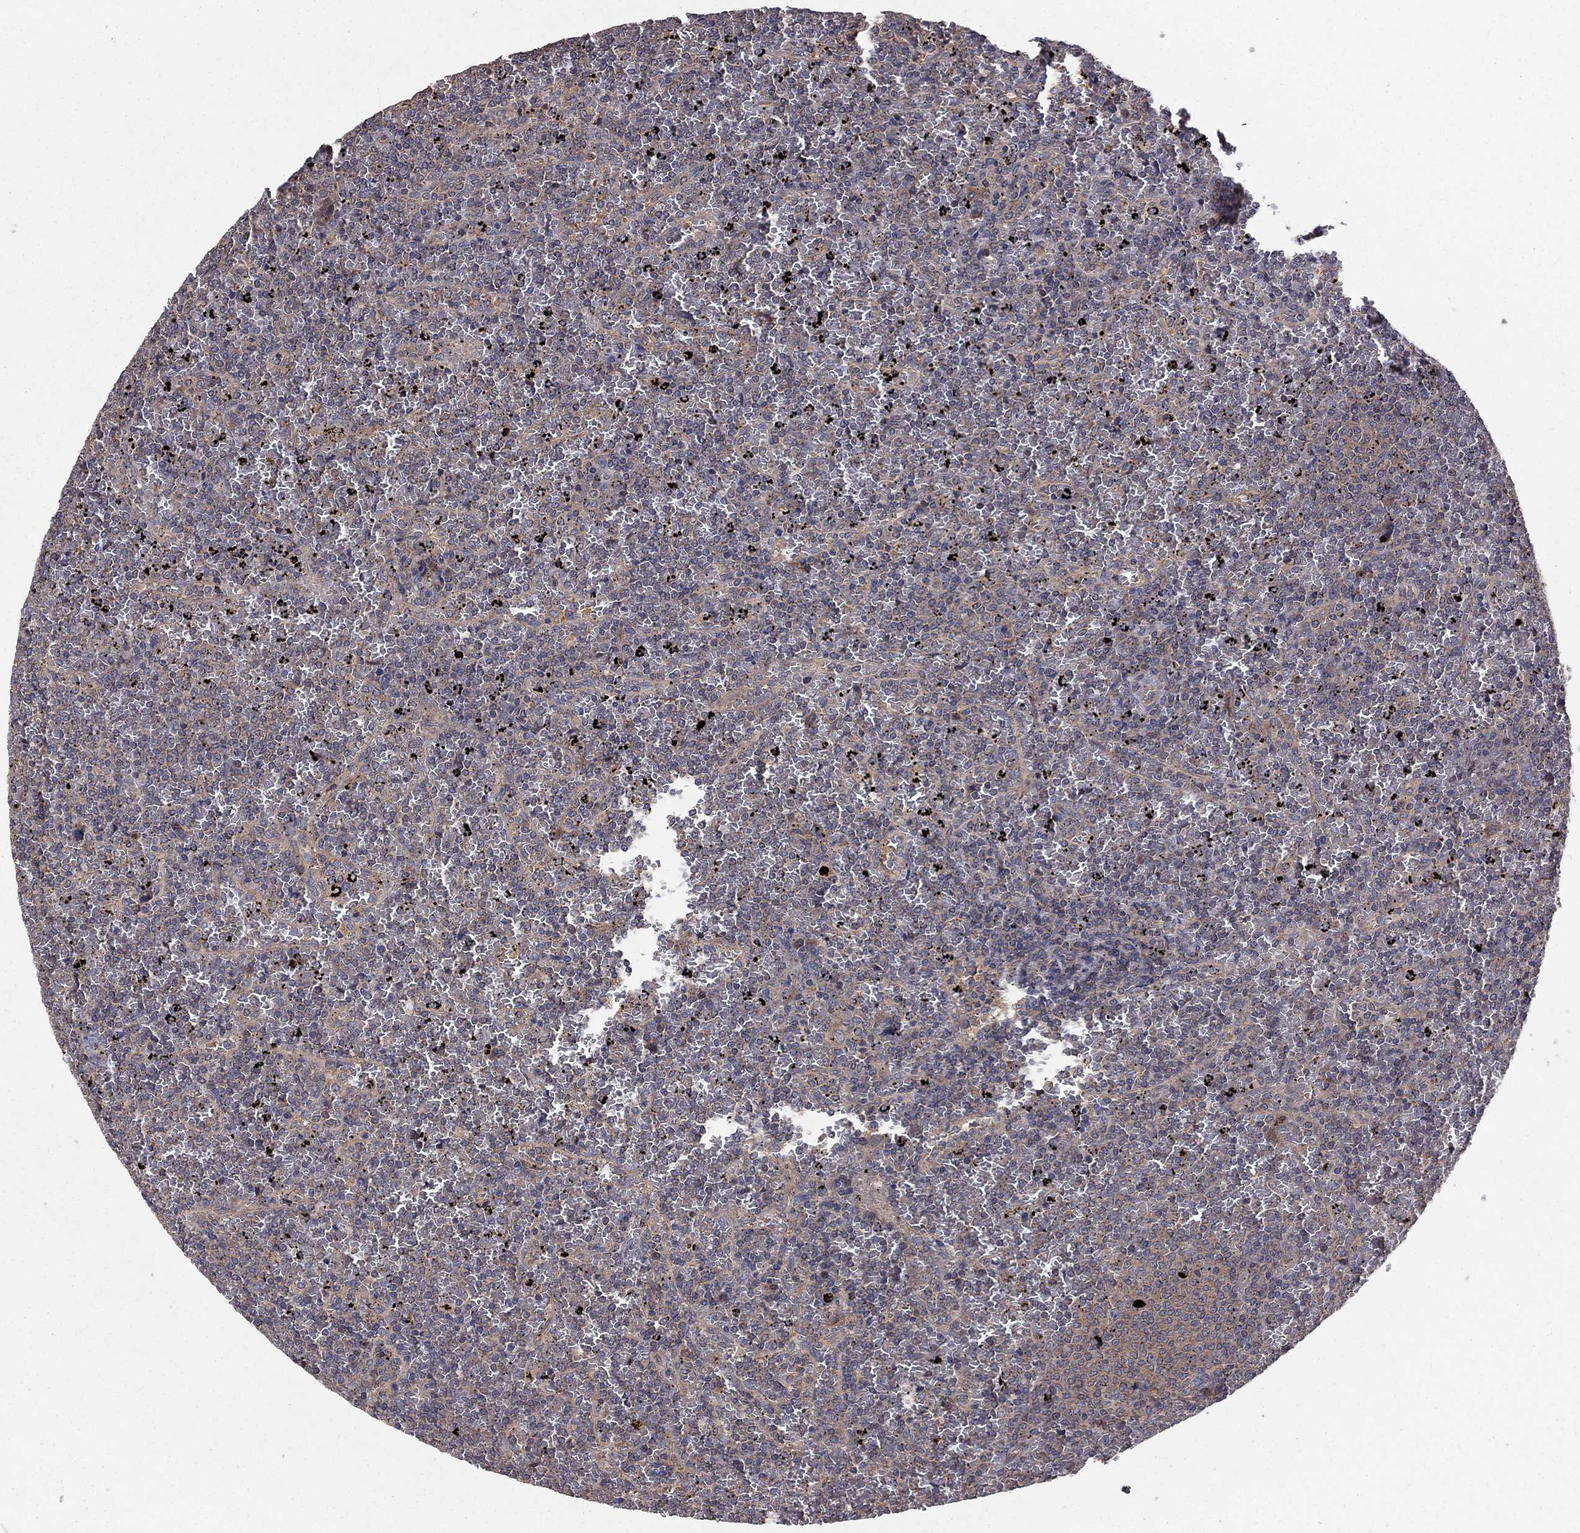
{"staining": {"intensity": "negative", "quantity": "none", "location": "none"}, "tissue": "lymphoma", "cell_type": "Tumor cells", "image_type": "cancer", "snomed": [{"axis": "morphology", "description": "Malignant lymphoma, non-Hodgkin's type, Low grade"}, {"axis": "topography", "description": "Spleen"}], "caption": "This photomicrograph is of lymphoma stained with immunohistochemistry to label a protein in brown with the nuclei are counter-stained blue. There is no staining in tumor cells.", "gene": "BABAM2", "patient": {"sex": "female", "age": 77}}